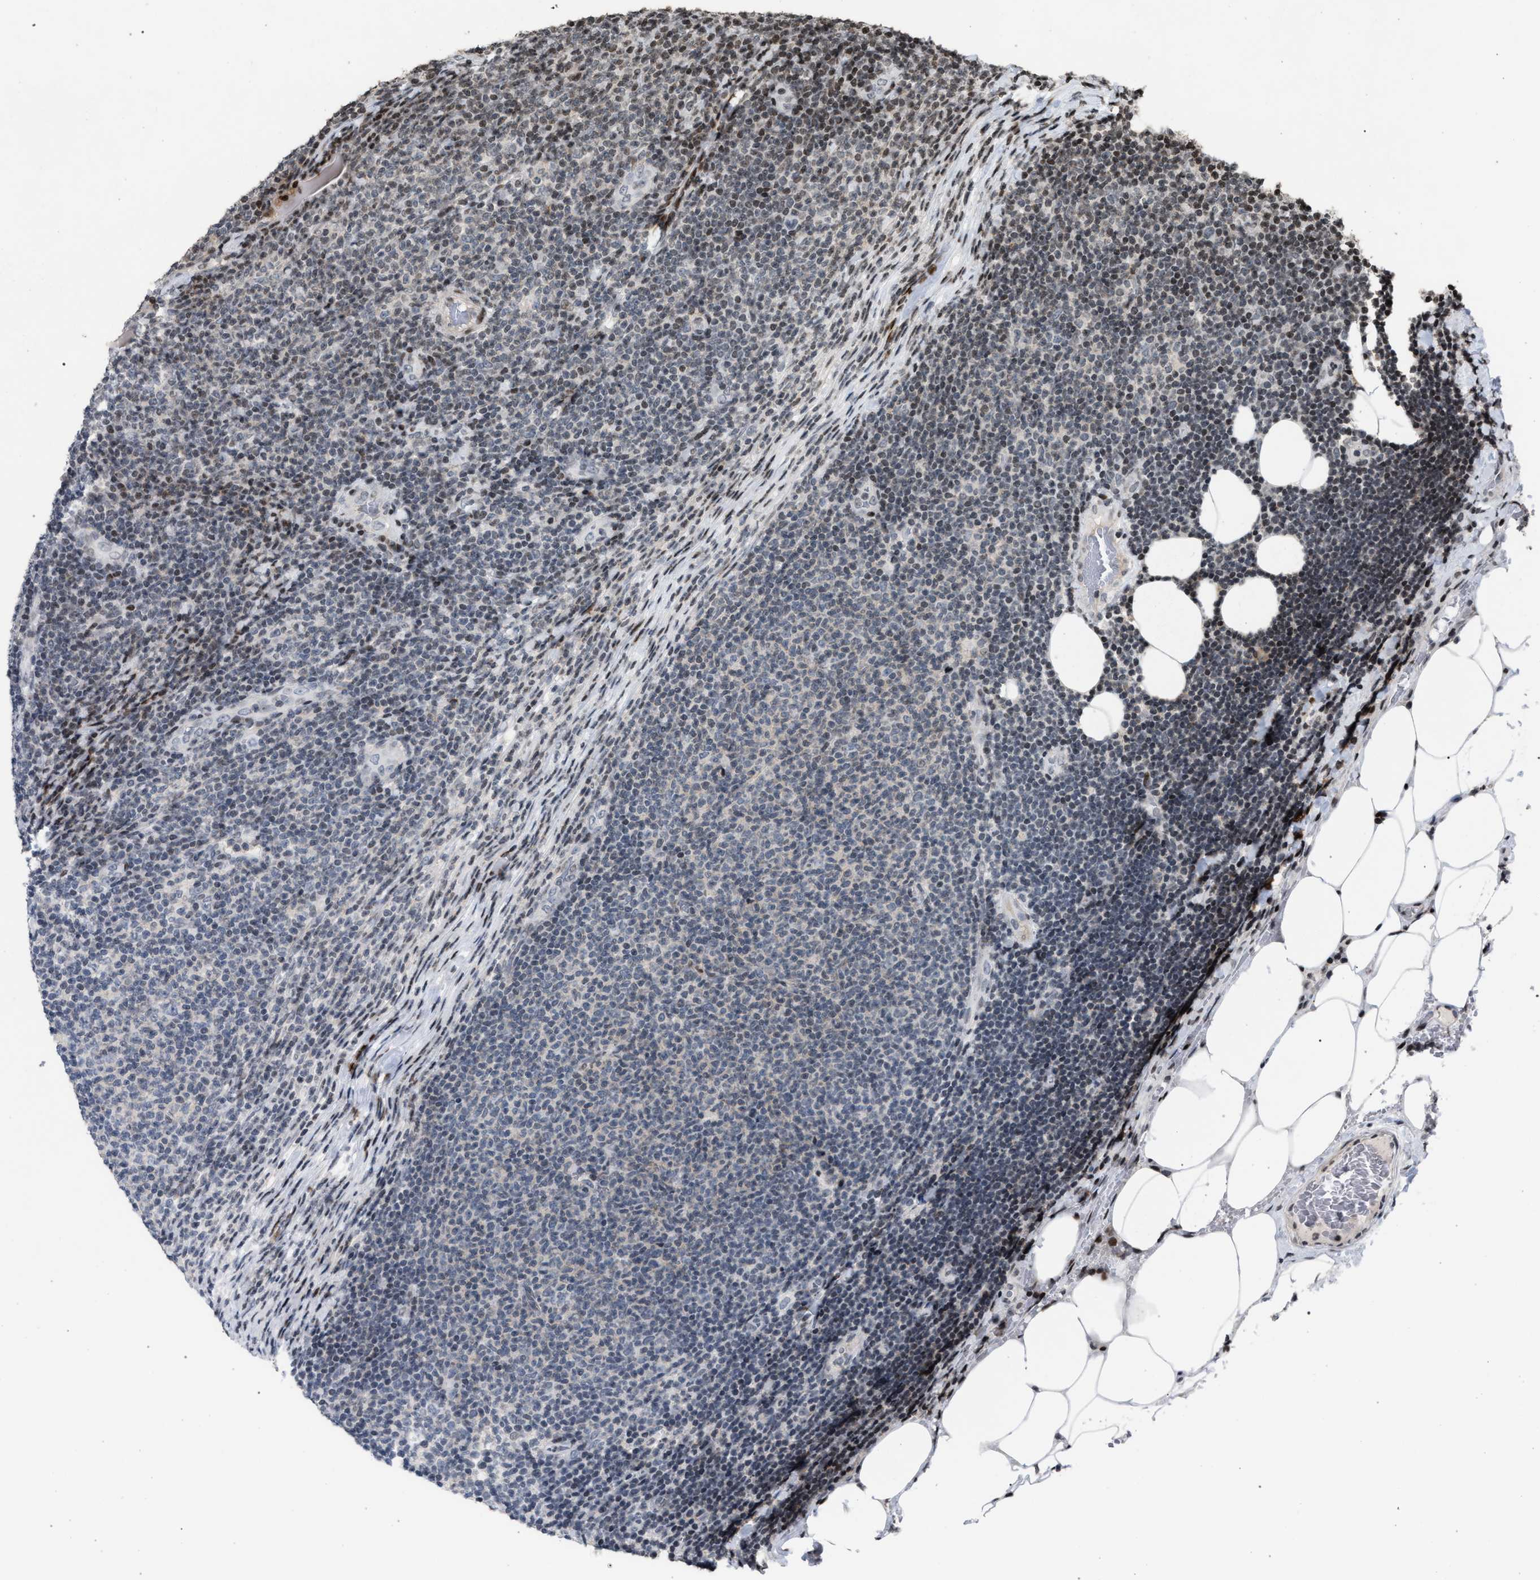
{"staining": {"intensity": "weak", "quantity": "<25%", "location": "nuclear"}, "tissue": "lymphoma", "cell_type": "Tumor cells", "image_type": "cancer", "snomed": [{"axis": "morphology", "description": "Malignant lymphoma, non-Hodgkin's type, Low grade"}, {"axis": "topography", "description": "Lymph node"}], "caption": "Immunohistochemistry (IHC) of human low-grade malignant lymphoma, non-Hodgkin's type shows no expression in tumor cells.", "gene": "FOXD3", "patient": {"sex": "male", "age": 66}}